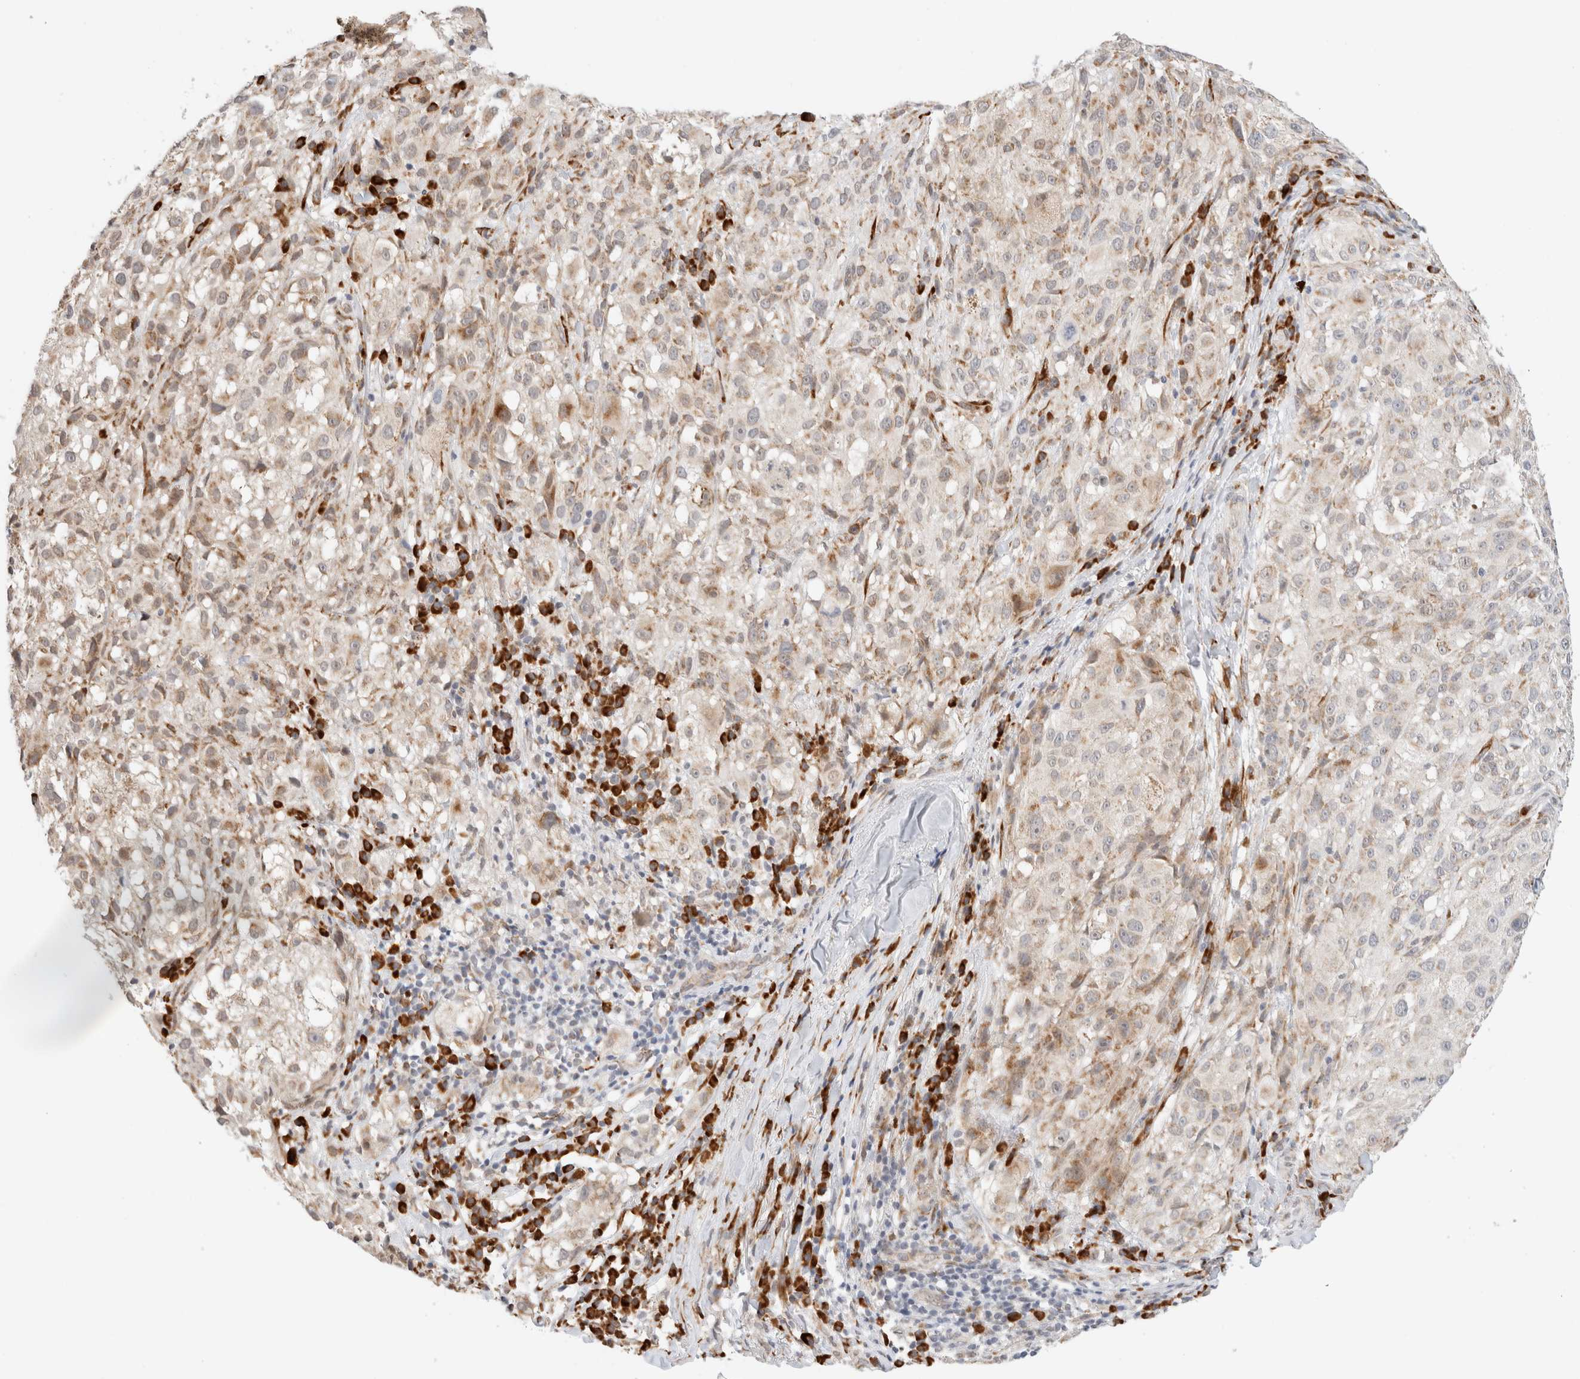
{"staining": {"intensity": "weak", "quantity": "25%-75%", "location": "cytoplasmic/membranous"}, "tissue": "melanoma", "cell_type": "Tumor cells", "image_type": "cancer", "snomed": [{"axis": "morphology", "description": "Necrosis, NOS"}, {"axis": "morphology", "description": "Malignant melanoma, NOS"}, {"axis": "topography", "description": "Skin"}], "caption": "Protein staining reveals weak cytoplasmic/membranous positivity in about 25%-75% of tumor cells in malignant melanoma.", "gene": "HDLBP", "patient": {"sex": "female", "age": 87}}